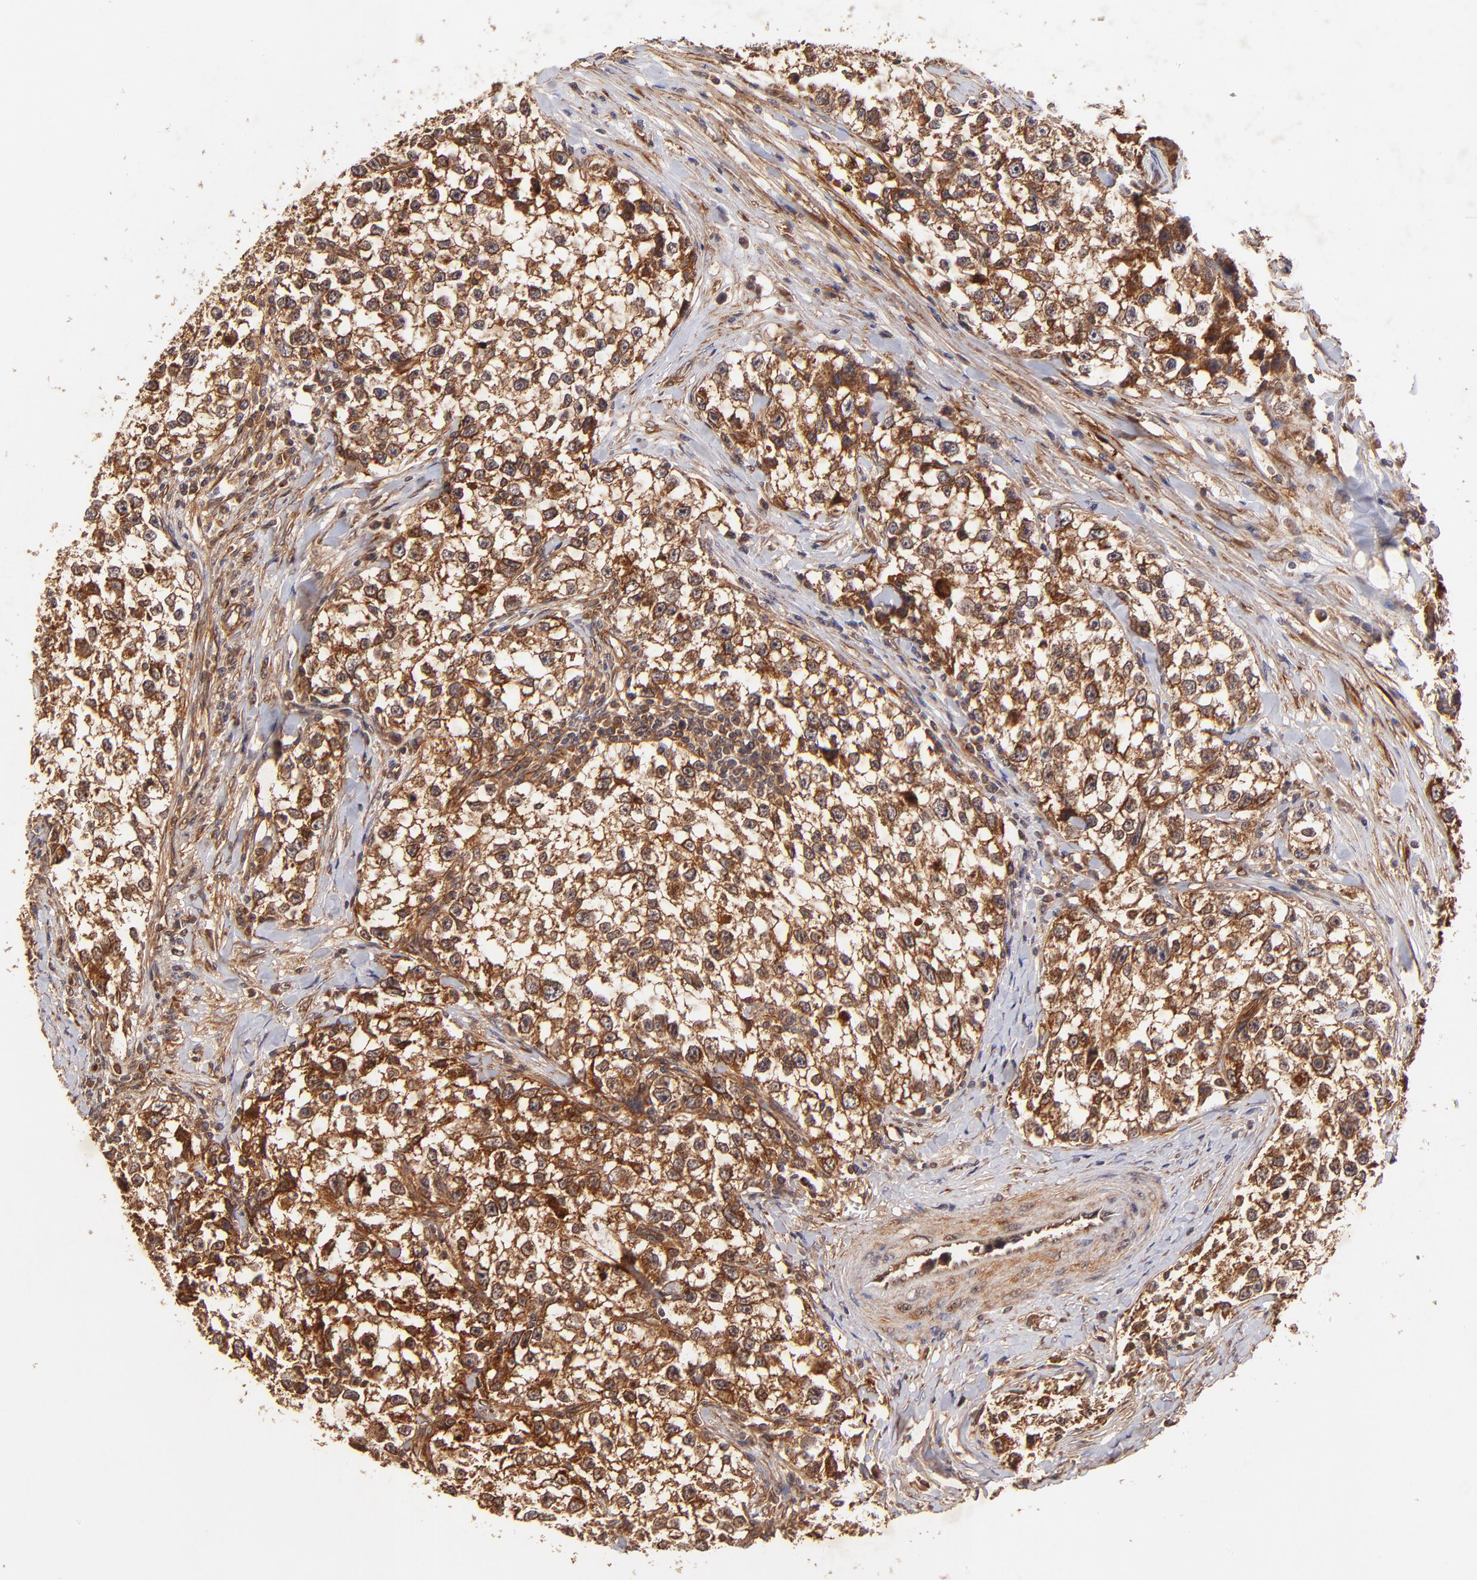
{"staining": {"intensity": "strong", "quantity": ">75%", "location": "cytoplasmic/membranous"}, "tissue": "testis cancer", "cell_type": "Tumor cells", "image_type": "cancer", "snomed": [{"axis": "morphology", "description": "Seminoma, NOS"}, {"axis": "morphology", "description": "Carcinoma, Embryonal, NOS"}, {"axis": "topography", "description": "Testis"}], "caption": "Testis seminoma was stained to show a protein in brown. There is high levels of strong cytoplasmic/membranous staining in approximately >75% of tumor cells. The protein of interest is shown in brown color, while the nuclei are stained blue.", "gene": "ITGB1", "patient": {"sex": "male", "age": 30}}